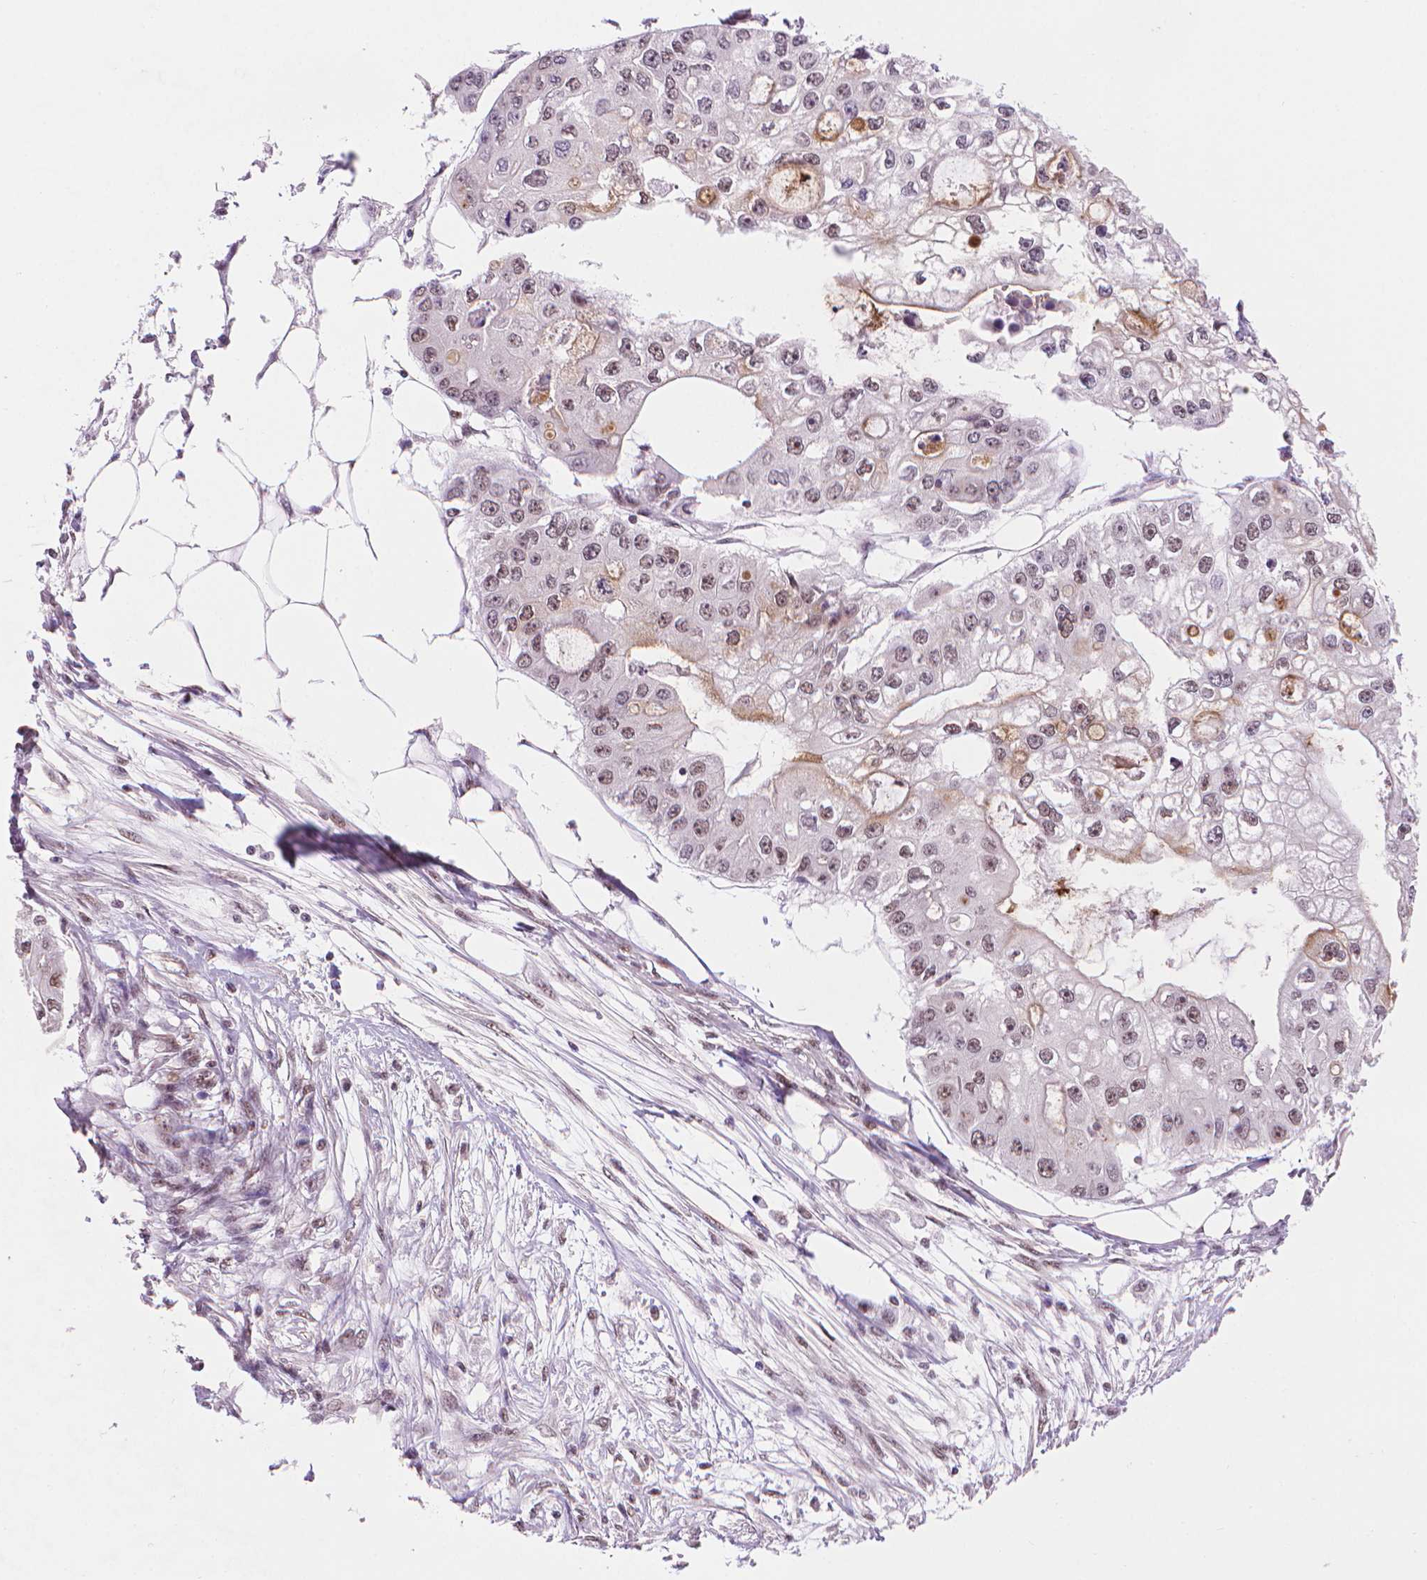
{"staining": {"intensity": "weak", "quantity": "25%-75%", "location": "nuclear"}, "tissue": "ovarian cancer", "cell_type": "Tumor cells", "image_type": "cancer", "snomed": [{"axis": "morphology", "description": "Cystadenocarcinoma, serous, NOS"}, {"axis": "topography", "description": "Ovary"}], "caption": "This micrograph reveals ovarian cancer (serous cystadenocarcinoma) stained with immunohistochemistry to label a protein in brown. The nuclear of tumor cells show weak positivity for the protein. Nuclei are counter-stained blue.", "gene": "UBN1", "patient": {"sex": "female", "age": 56}}